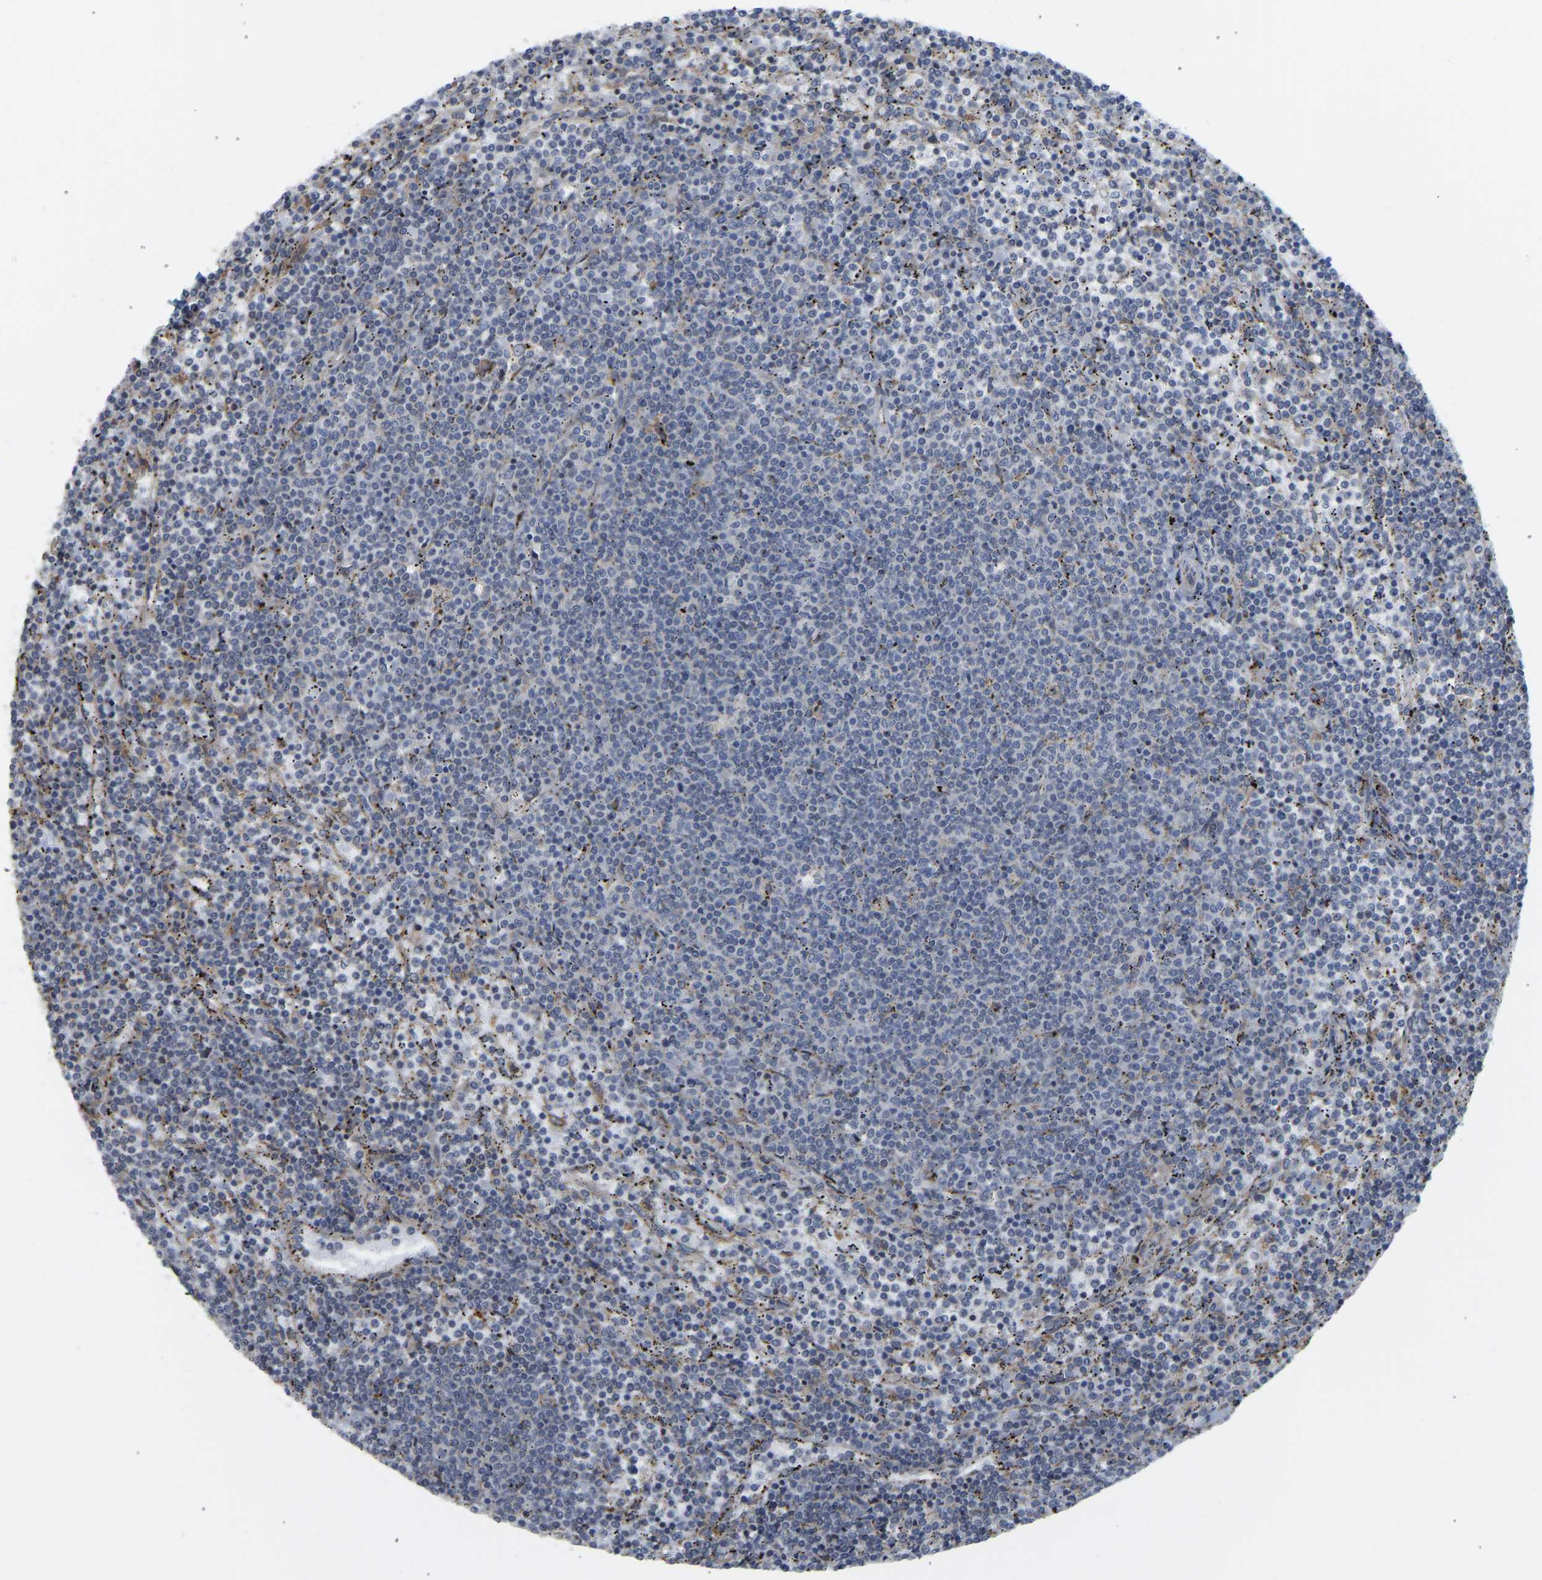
{"staining": {"intensity": "negative", "quantity": "none", "location": "none"}, "tissue": "lymphoma", "cell_type": "Tumor cells", "image_type": "cancer", "snomed": [{"axis": "morphology", "description": "Malignant lymphoma, non-Hodgkin's type, Low grade"}, {"axis": "topography", "description": "Spleen"}], "caption": "Immunohistochemistry (IHC) image of neoplastic tissue: lymphoma stained with DAB (3,3'-diaminobenzidine) displays no significant protein staining in tumor cells.", "gene": "BEND3", "patient": {"sex": "female", "age": 50}}